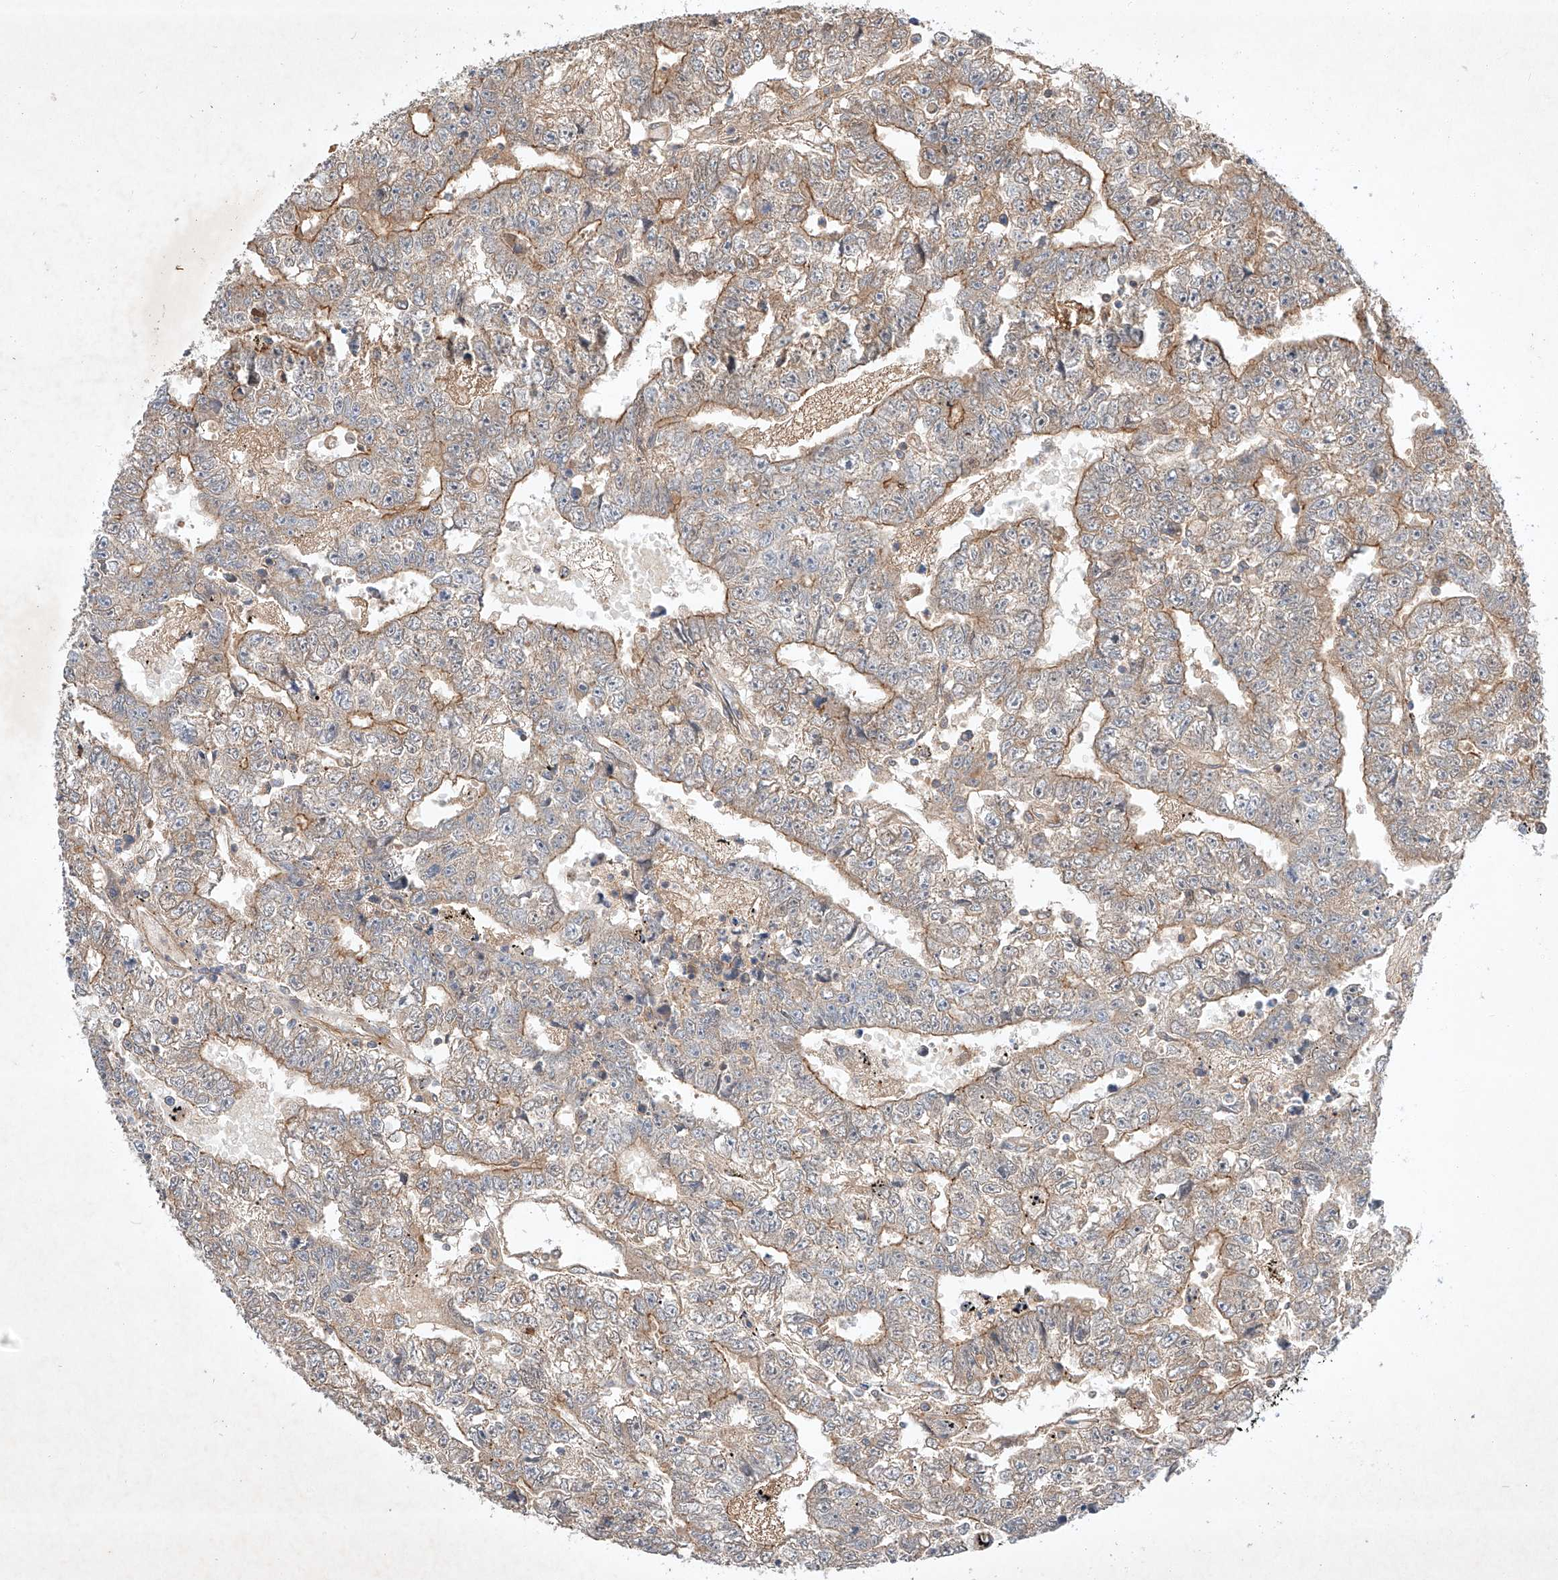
{"staining": {"intensity": "moderate", "quantity": "25%-75%", "location": "cytoplasmic/membranous"}, "tissue": "testis cancer", "cell_type": "Tumor cells", "image_type": "cancer", "snomed": [{"axis": "morphology", "description": "Carcinoma, Embryonal, NOS"}, {"axis": "topography", "description": "Testis"}], "caption": "A photomicrograph of testis cancer stained for a protein exhibits moderate cytoplasmic/membranous brown staining in tumor cells.", "gene": "ARHGAP33", "patient": {"sex": "male", "age": 25}}